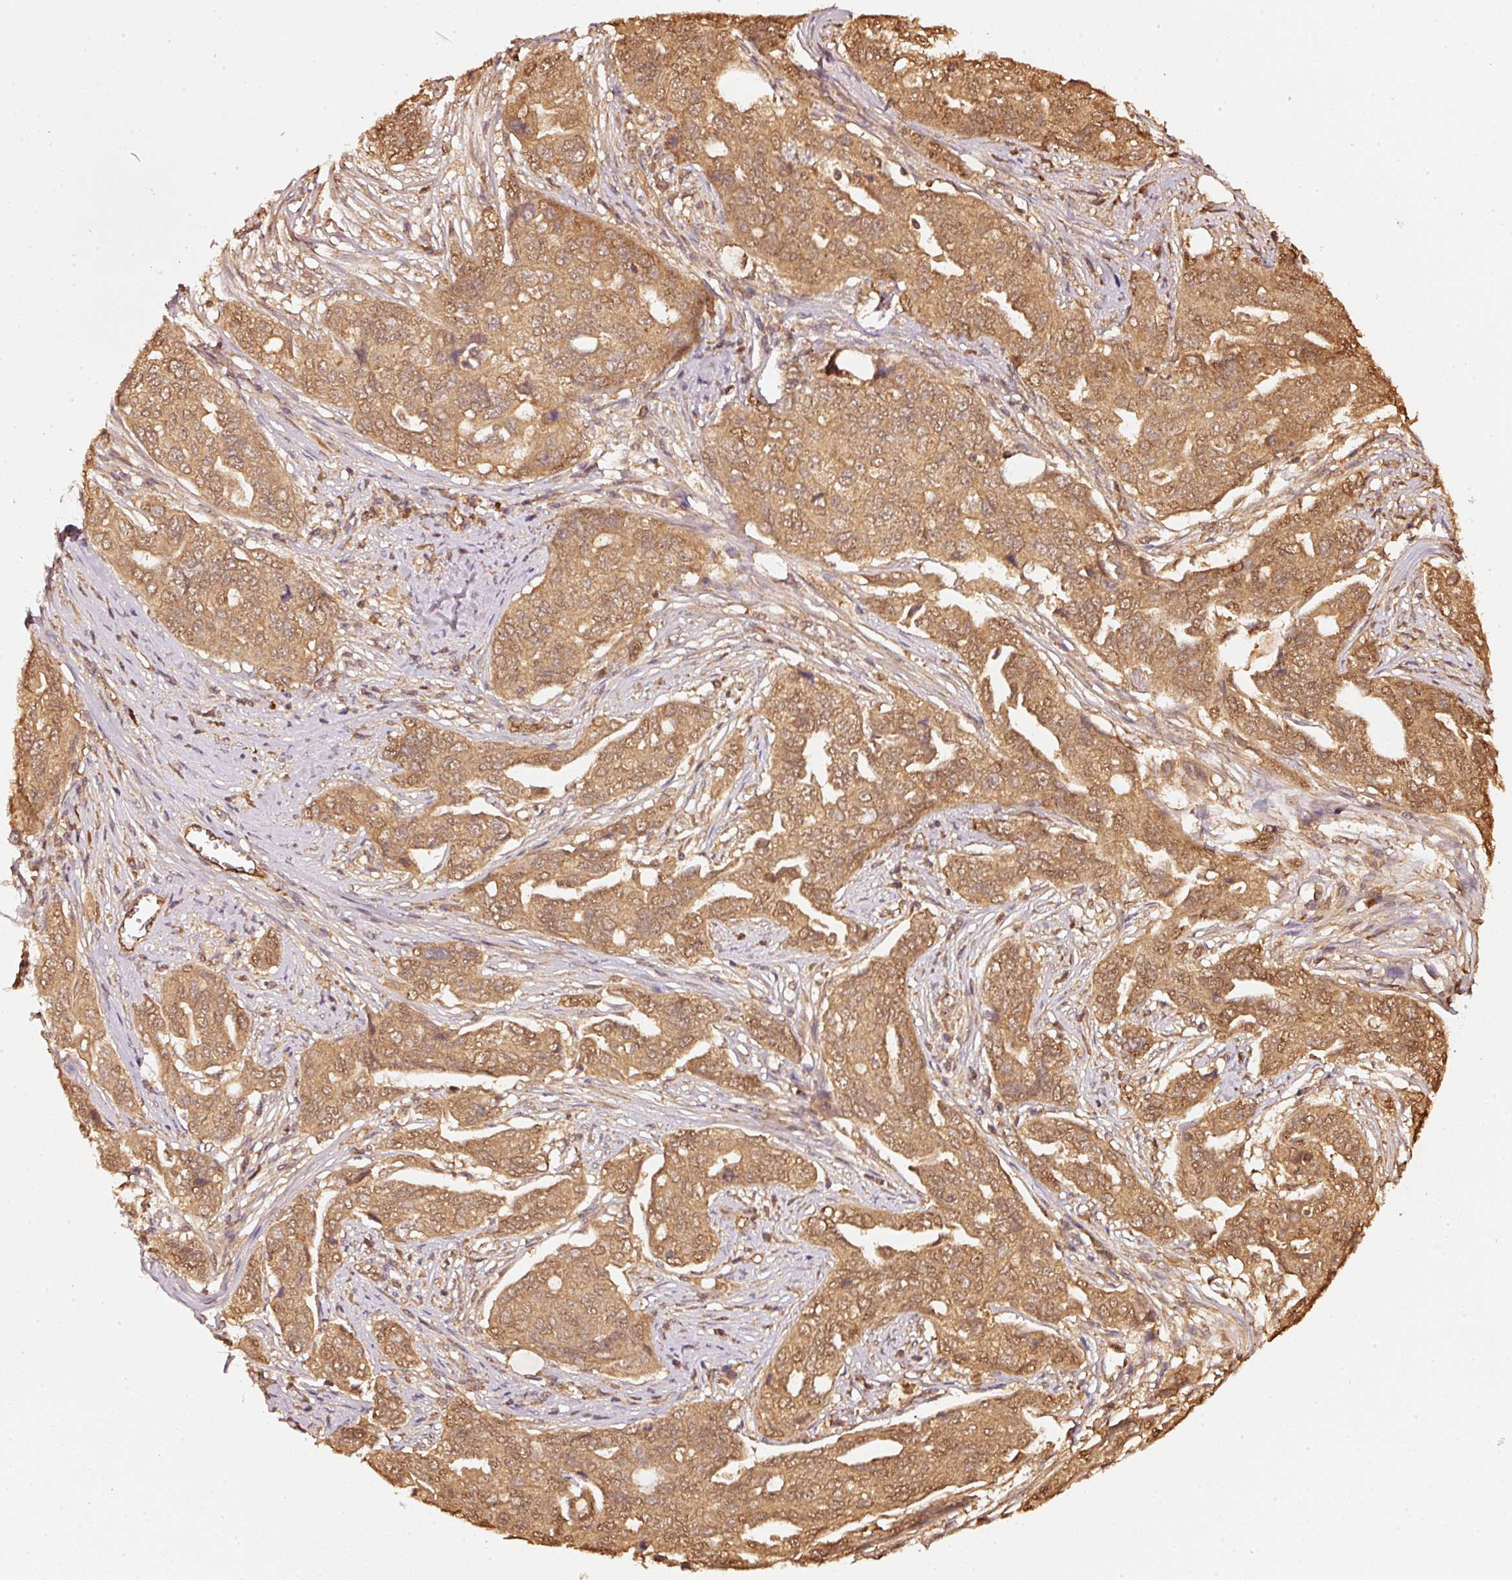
{"staining": {"intensity": "moderate", "quantity": ">75%", "location": "cytoplasmic/membranous,nuclear"}, "tissue": "ovarian cancer", "cell_type": "Tumor cells", "image_type": "cancer", "snomed": [{"axis": "morphology", "description": "Carcinoma, endometroid"}, {"axis": "topography", "description": "Ovary"}], "caption": "There is medium levels of moderate cytoplasmic/membranous and nuclear expression in tumor cells of ovarian endometroid carcinoma, as demonstrated by immunohistochemical staining (brown color).", "gene": "STAU1", "patient": {"sex": "female", "age": 70}}